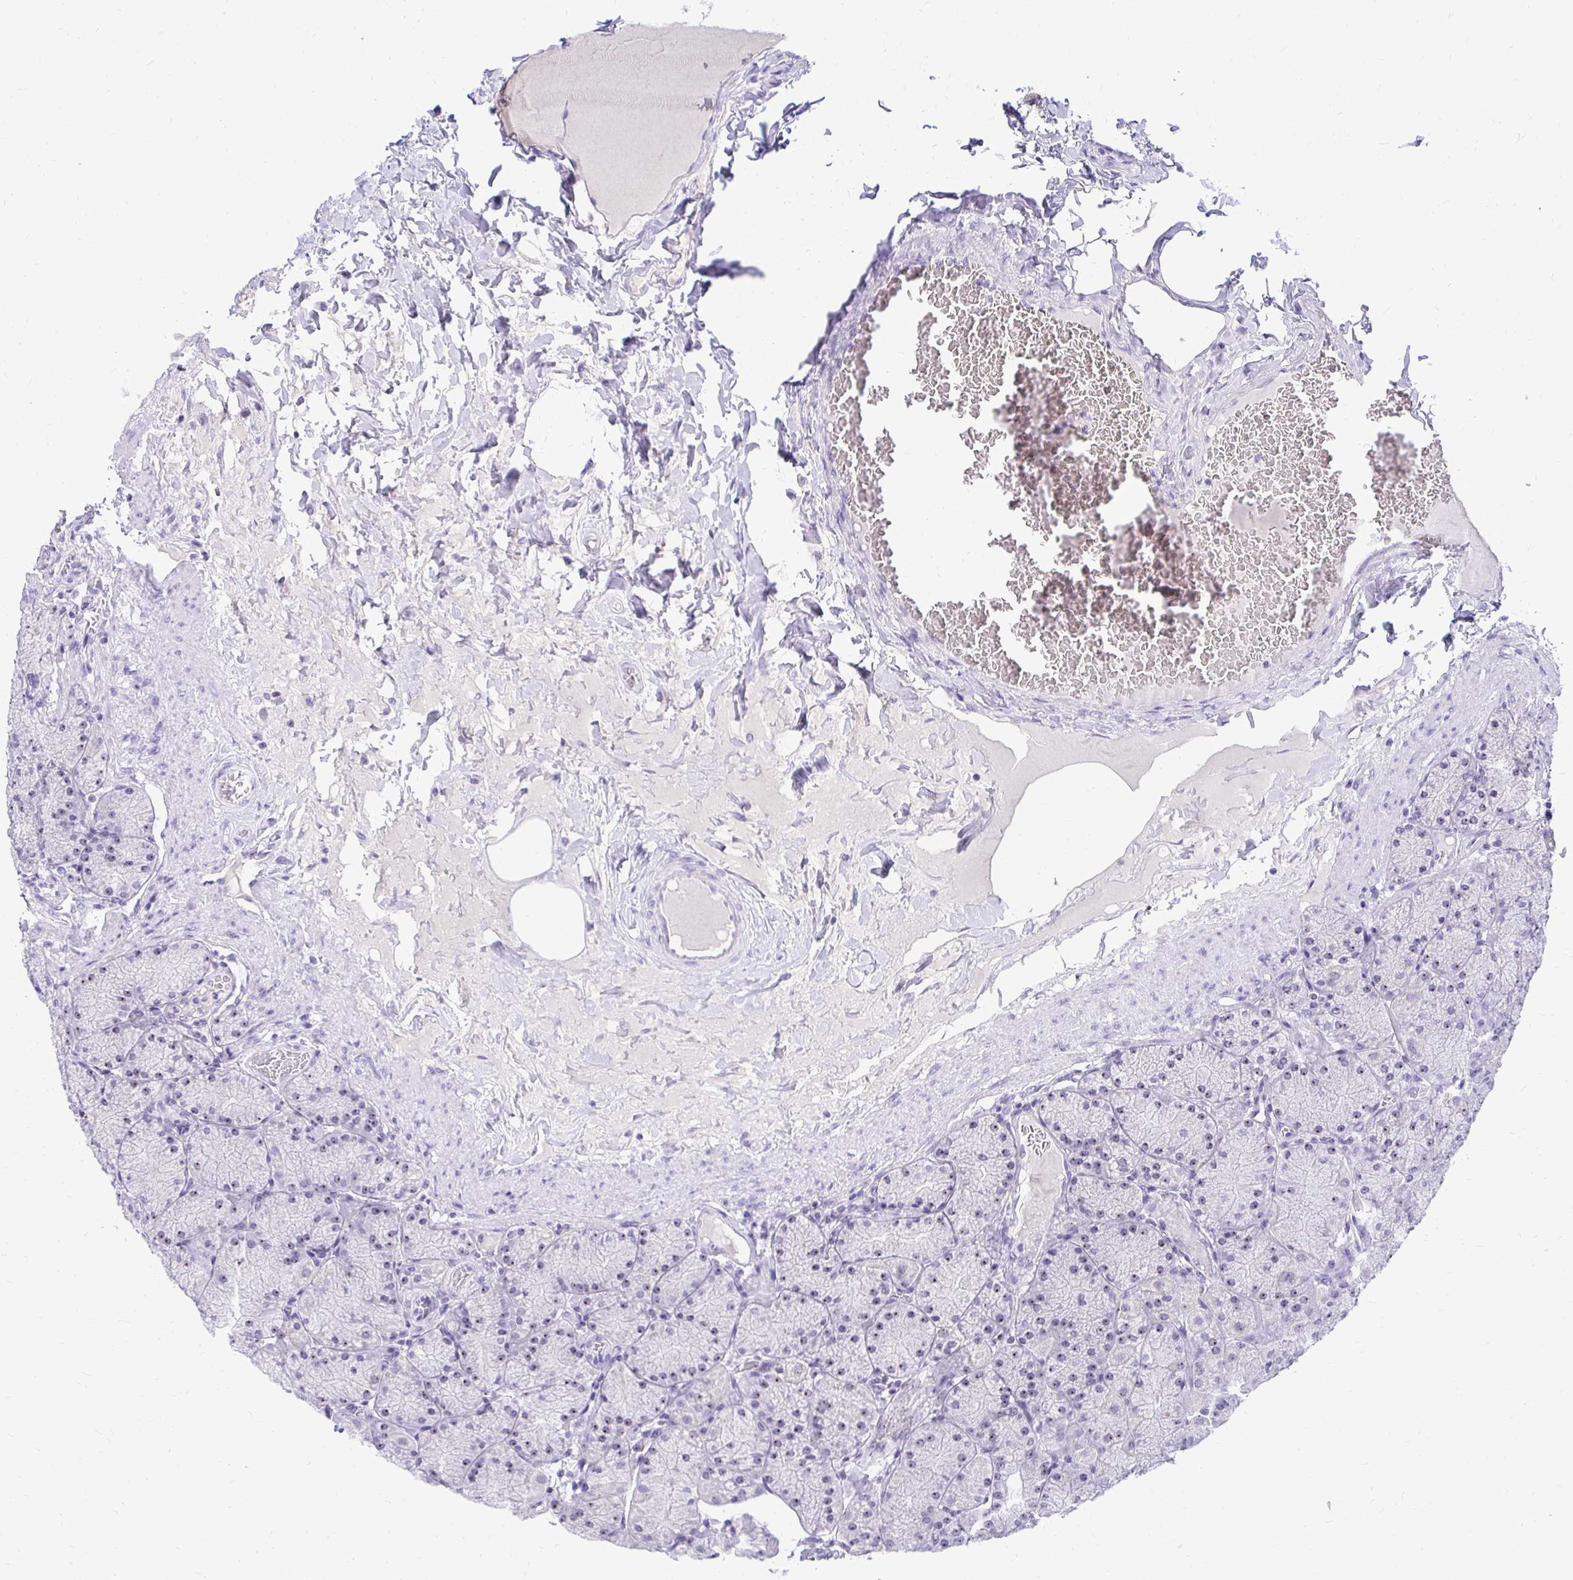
{"staining": {"intensity": "weak", "quantity": "<25%", "location": "nuclear"}, "tissue": "stomach", "cell_type": "Glandular cells", "image_type": "normal", "snomed": [{"axis": "morphology", "description": "Normal tissue, NOS"}, {"axis": "topography", "description": "Stomach, upper"}], "caption": "Stomach stained for a protein using IHC displays no positivity glandular cells.", "gene": "NIFK", "patient": {"sex": "female", "age": 56}}